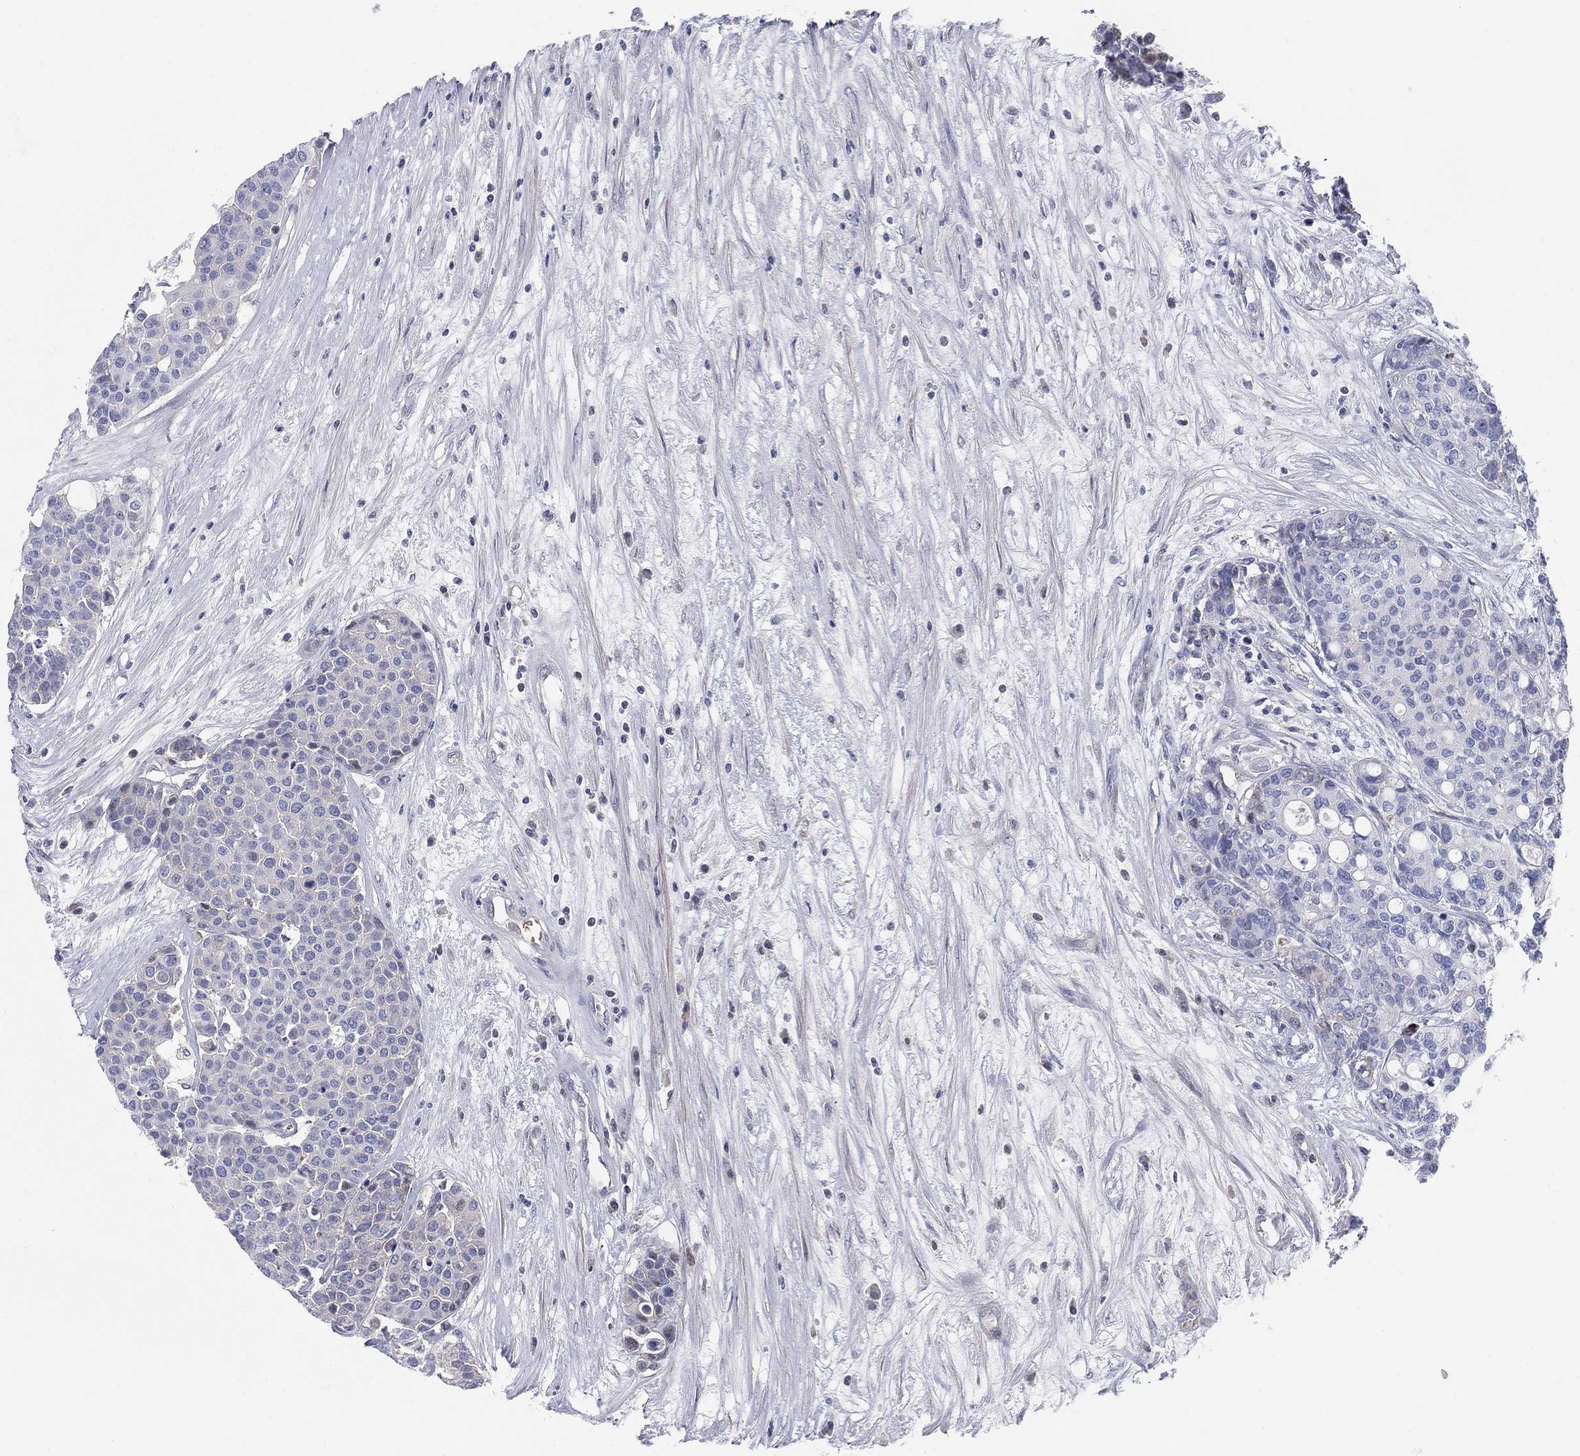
{"staining": {"intensity": "negative", "quantity": "none", "location": "none"}, "tissue": "carcinoid", "cell_type": "Tumor cells", "image_type": "cancer", "snomed": [{"axis": "morphology", "description": "Carcinoid, malignant, NOS"}, {"axis": "topography", "description": "Colon"}], "caption": "There is no significant staining in tumor cells of carcinoid.", "gene": "HEATR4", "patient": {"sex": "male", "age": 81}}